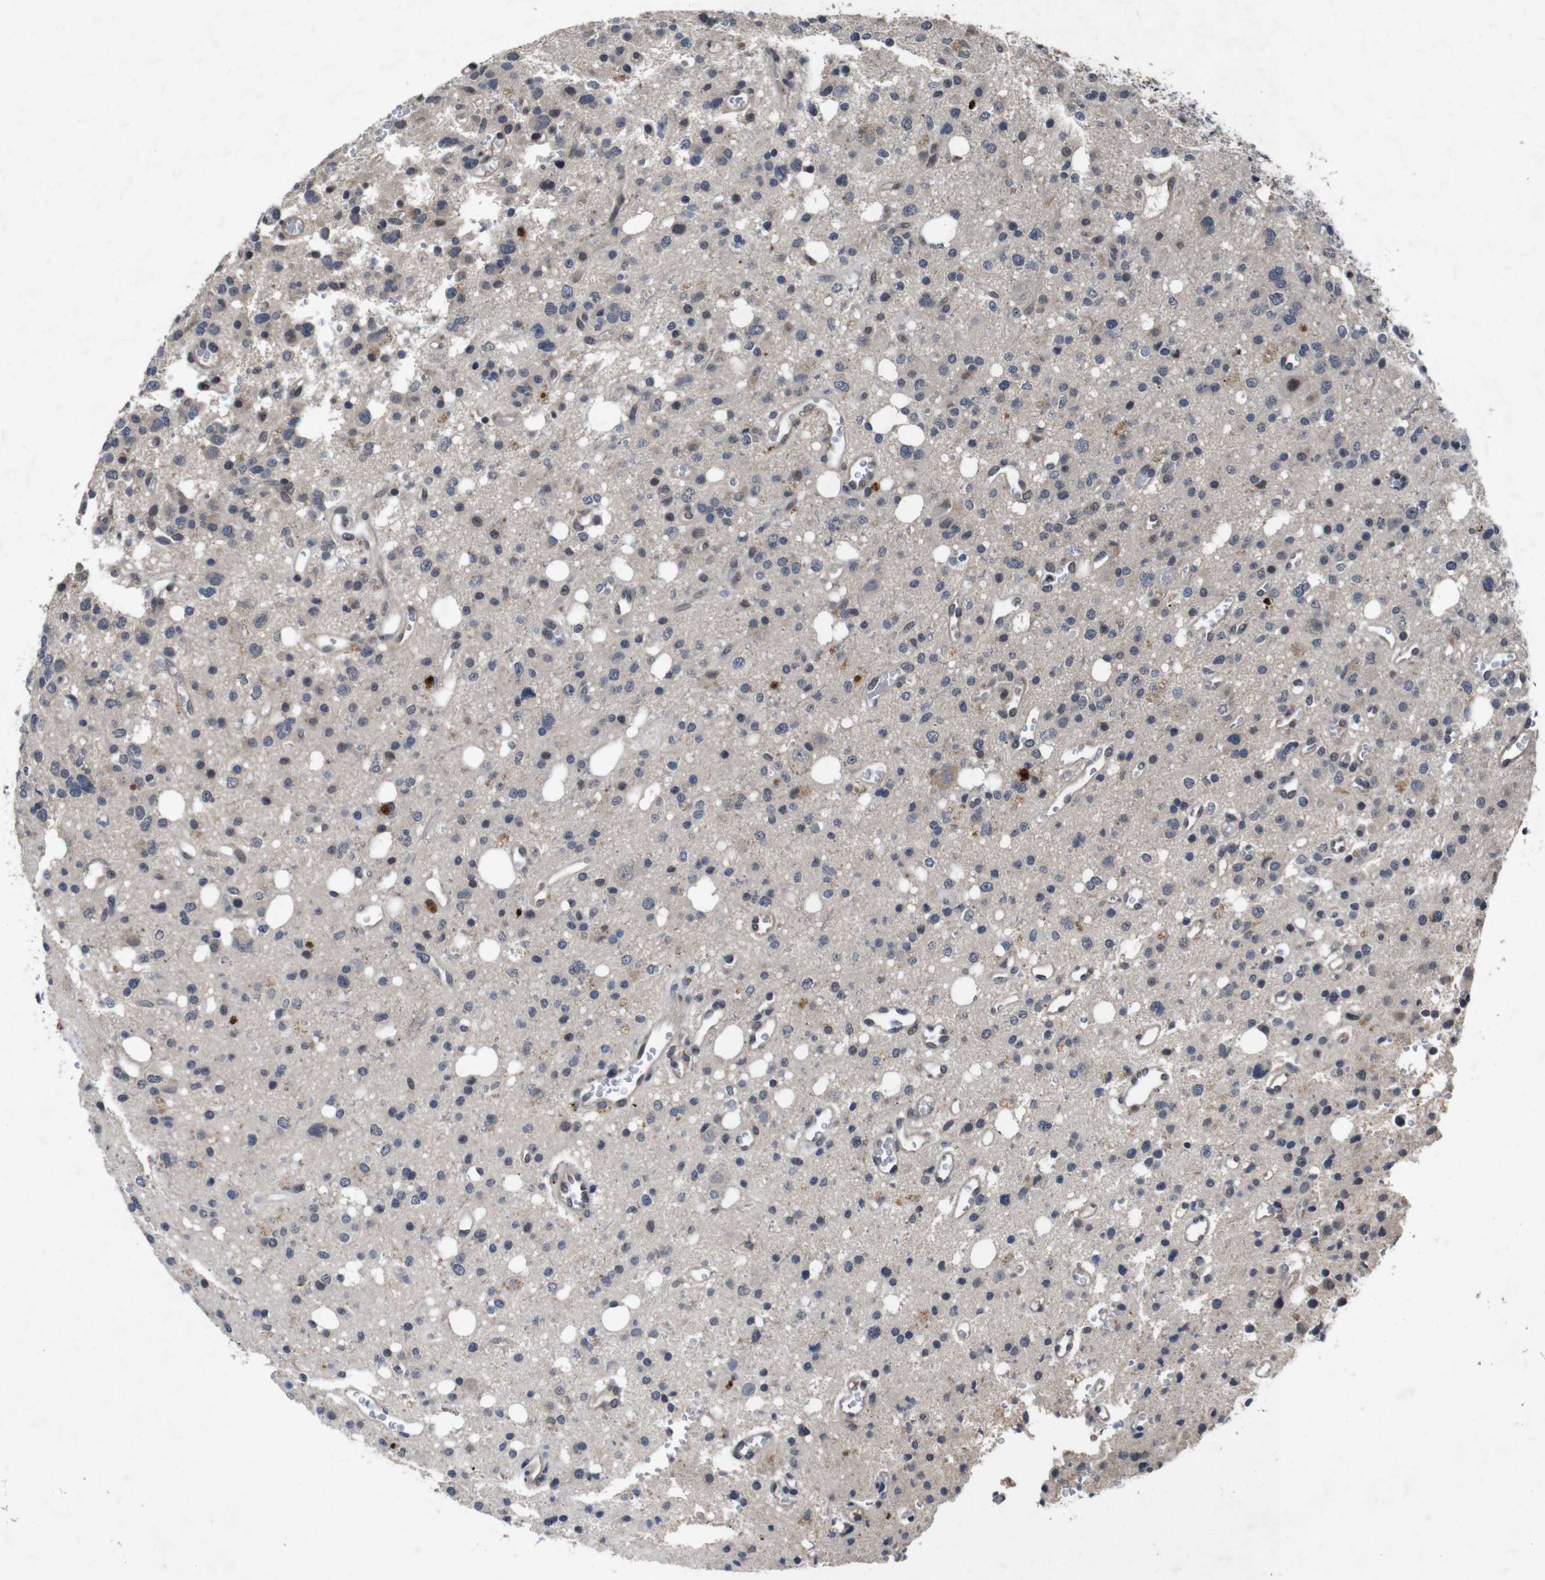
{"staining": {"intensity": "negative", "quantity": "none", "location": "none"}, "tissue": "glioma", "cell_type": "Tumor cells", "image_type": "cancer", "snomed": [{"axis": "morphology", "description": "Glioma, malignant, High grade"}, {"axis": "topography", "description": "Brain"}], "caption": "IHC of malignant glioma (high-grade) demonstrates no staining in tumor cells.", "gene": "AKT3", "patient": {"sex": "male", "age": 47}}